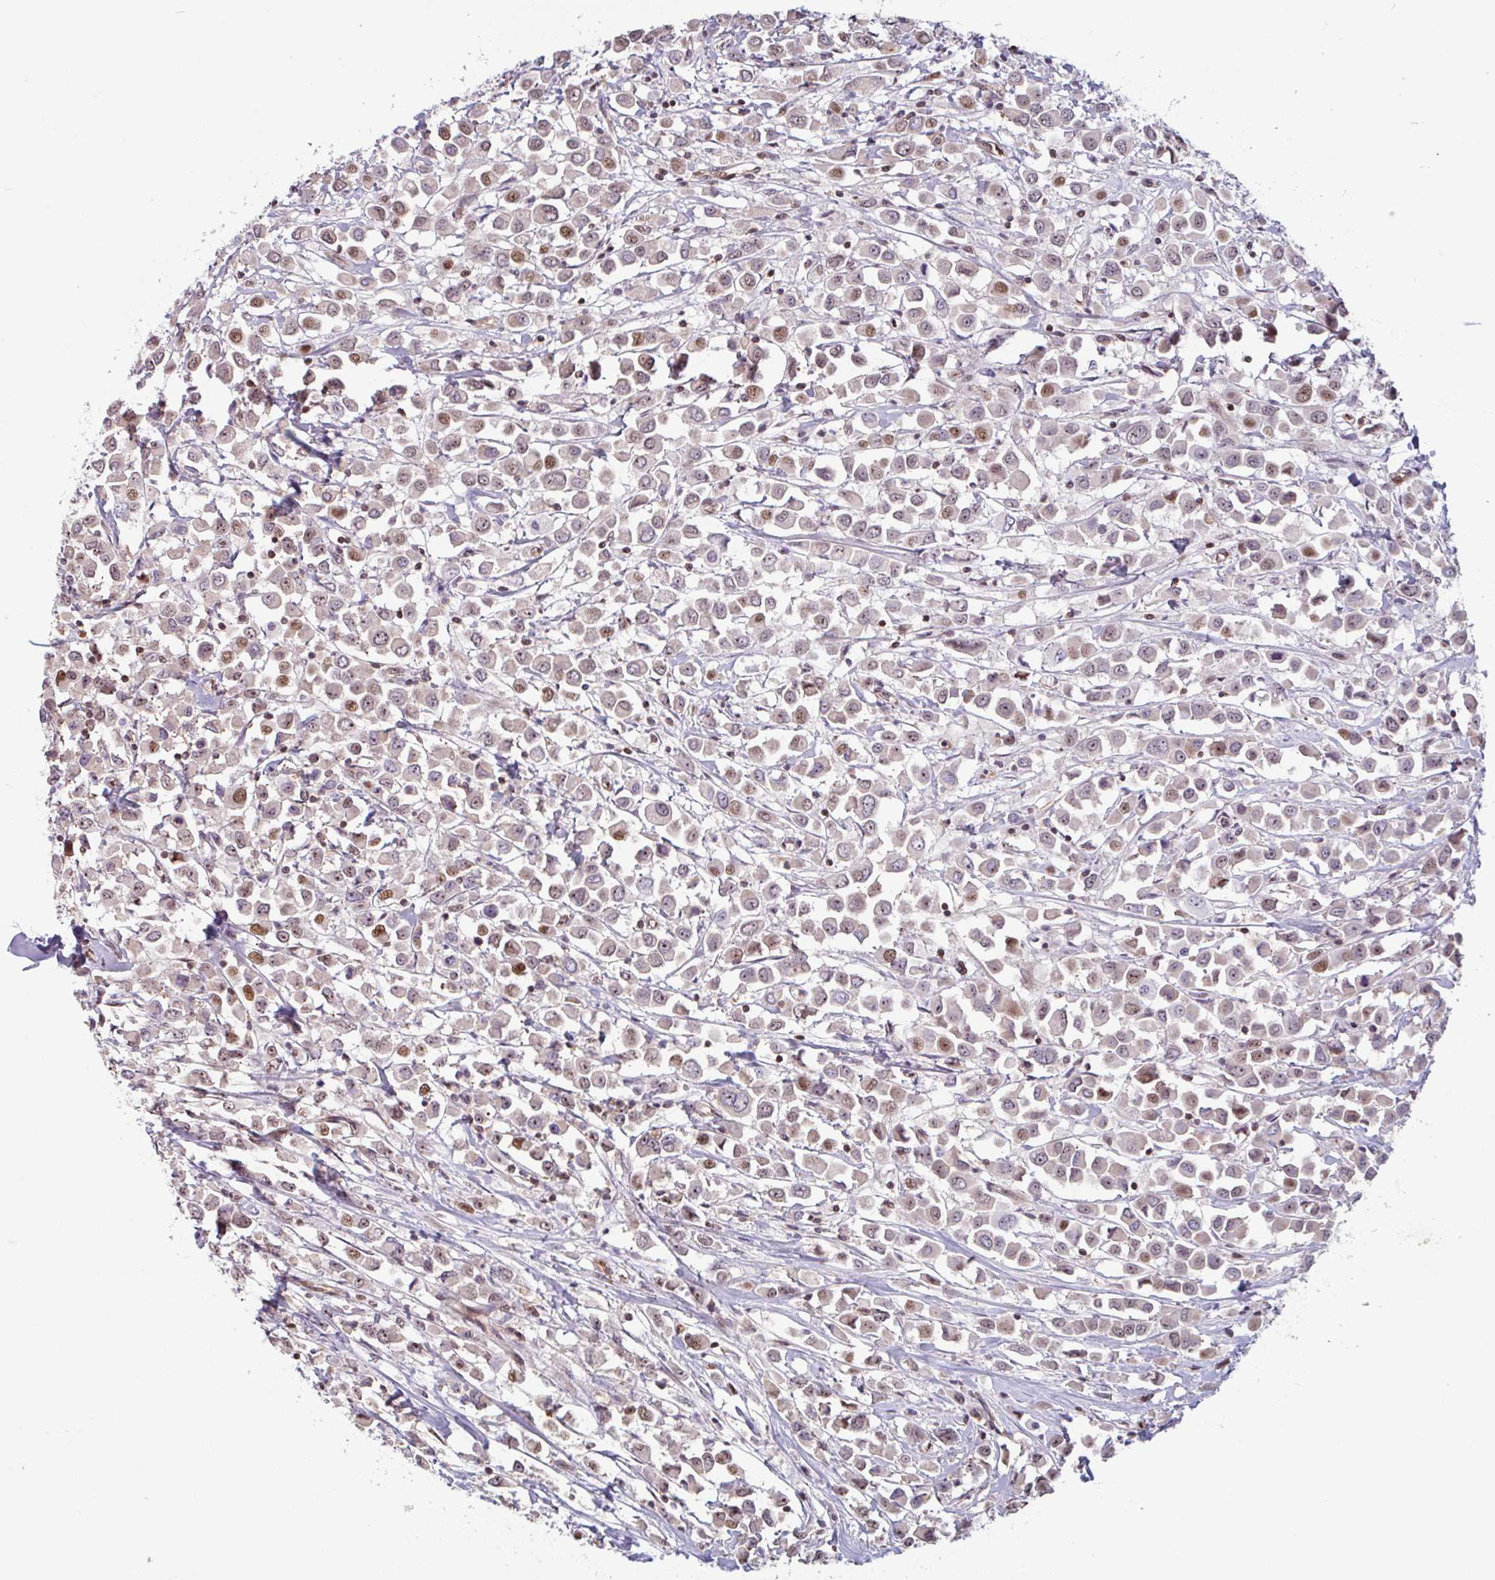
{"staining": {"intensity": "moderate", "quantity": ">75%", "location": "nuclear"}, "tissue": "breast cancer", "cell_type": "Tumor cells", "image_type": "cancer", "snomed": [{"axis": "morphology", "description": "Duct carcinoma"}, {"axis": "topography", "description": "Breast"}], "caption": "Protein staining of breast cancer (infiltrating ductal carcinoma) tissue exhibits moderate nuclear staining in about >75% of tumor cells. (DAB (3,3'-diaminobenzidine) IHC with brightfield microscopy, high magnification).", "gene": "ZNF689", "patient": {"sex": "female", "age": 61}}